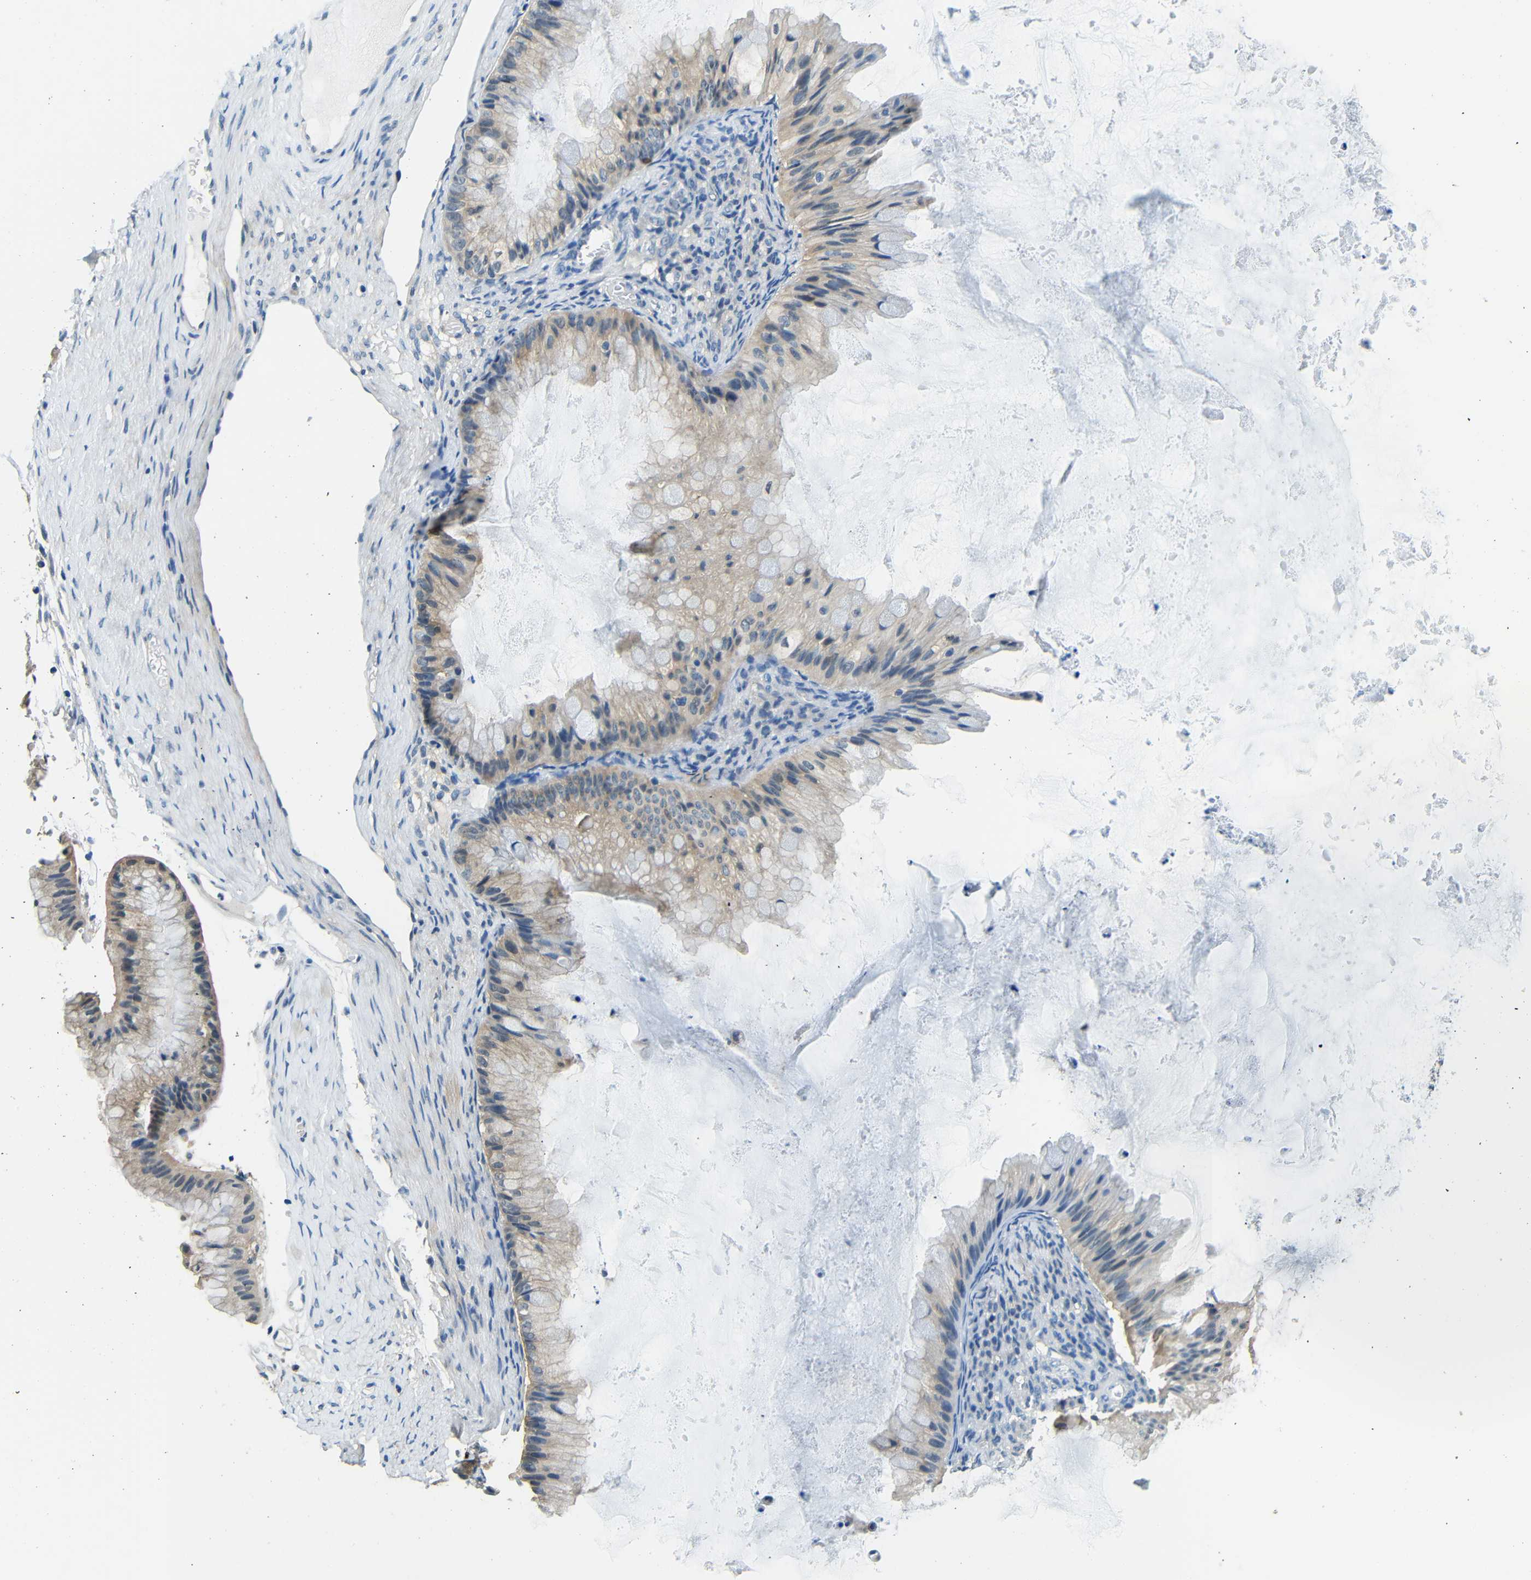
{"staining": {"intensity": "weak", "quantity": ">75%", "location": "cytoplasmic/membranous"}, "tissue": "ovarian cancer", "cell_type": "Tumor cells", "image_type": "cancer", "snomed": [{"axis": "morphology", "description": "Cystadenocarcinoma, mucinous, NOS"}, {"axis": "topography", "description": "Ovary"}], "caption": "Protein analysis of mucinous cystadenocarcinoma (ovarian) tissue demonstrates weak cytoplasmic/membranous positivity in approximately >75% of tumor cells.", "gene": "ADAP1", "patient": {"sex": "female", "age": 61}}